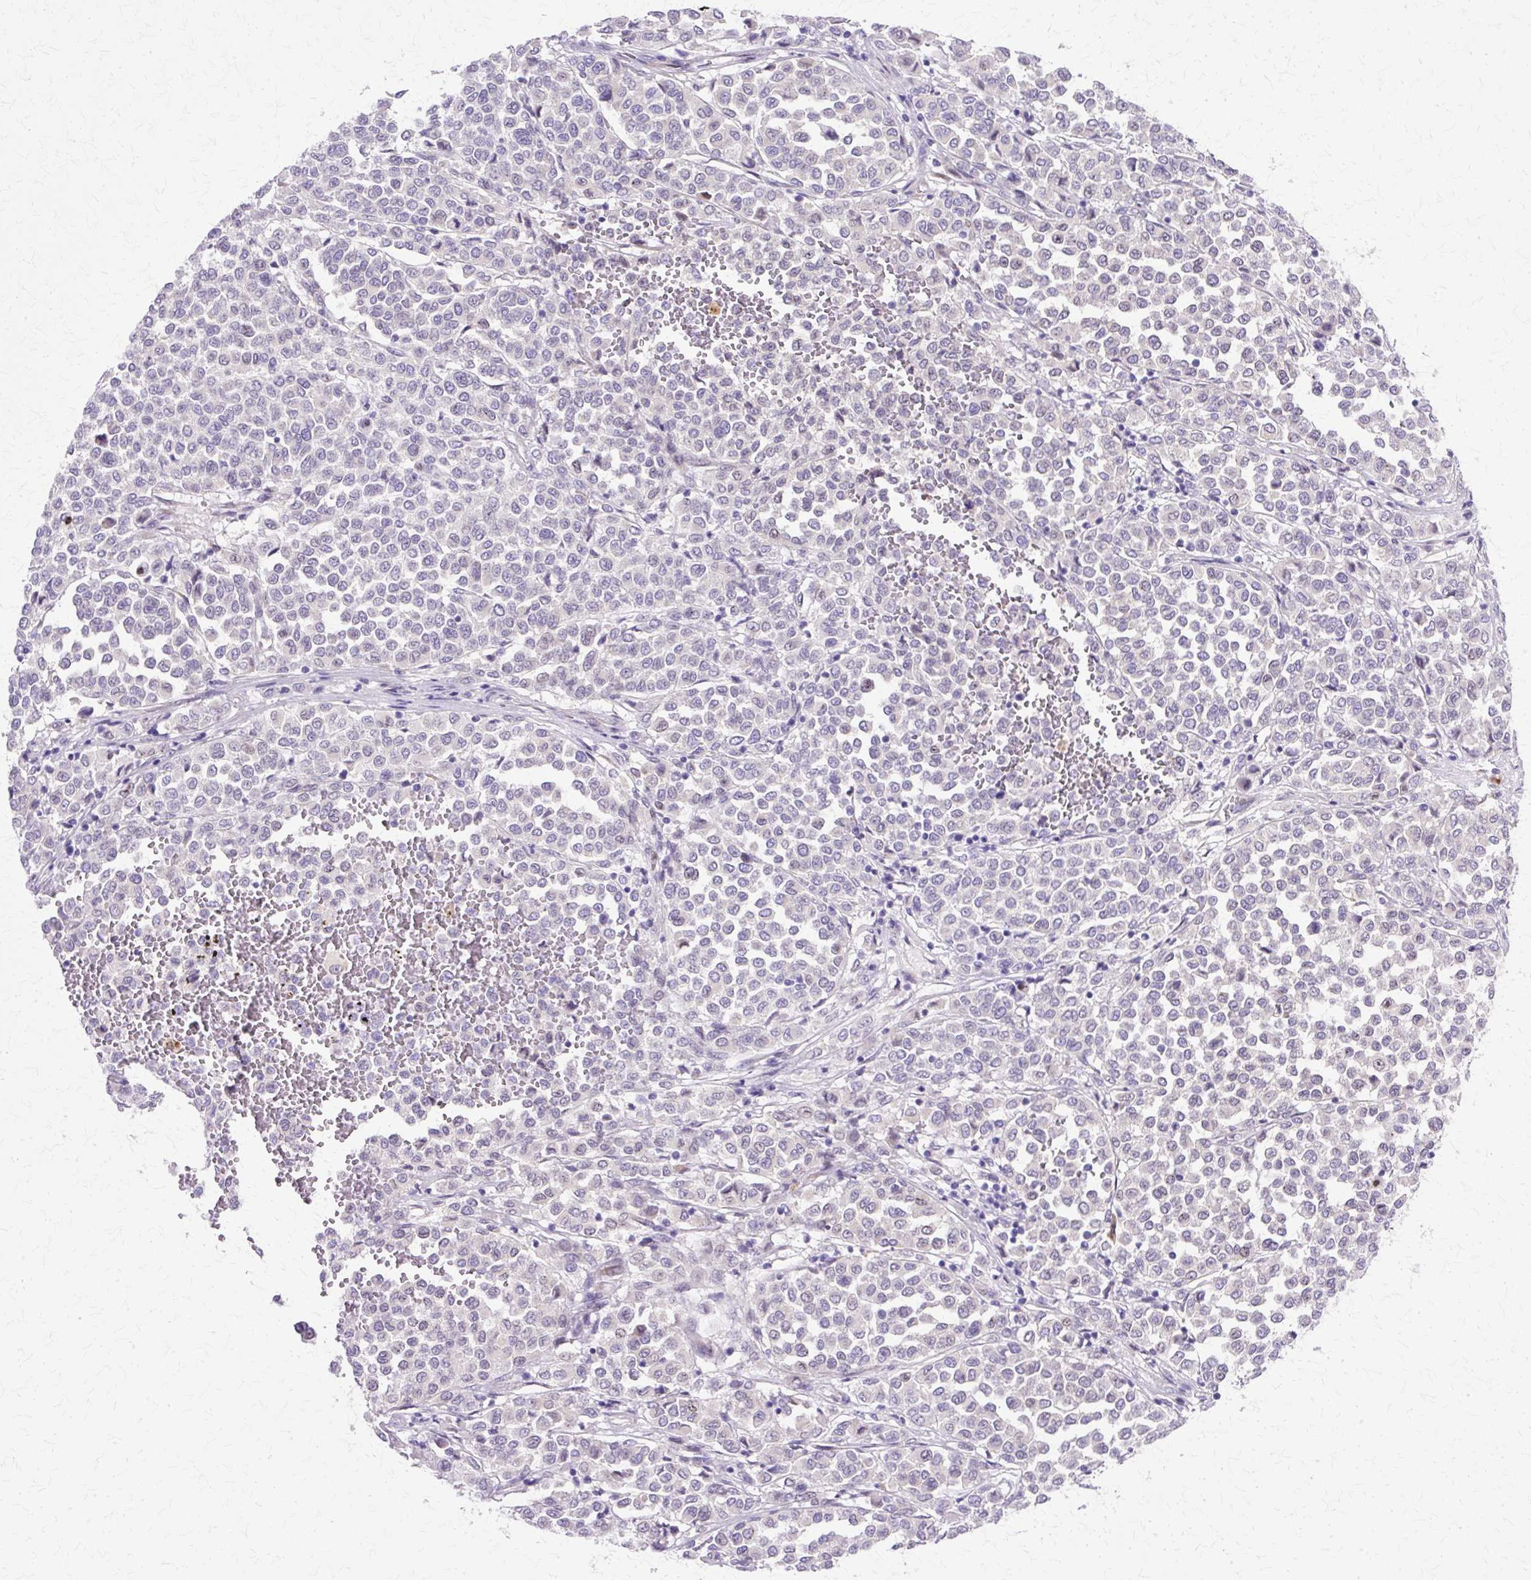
{"staining": {"intensity": "negative", "quantity": "none", "location": "none"}, "tissue": "melanoma", "cell_type": "Tumor cells", "image_type": "cancer", "snomed": [{"axis": "morphology", "description": "Malignant melanoma, Metastatic site"}, {"axis": "topography", "description": "Pancreas"}], "caption": "Tumor cells show no significant protein expression in malignant melanoma (metastatic site). (DAB immunohistochemistry (IHC) with hematoxylin counter stain).", "gene": "TBC1D3G", "patient": {"sex": "female", "age": 30}}